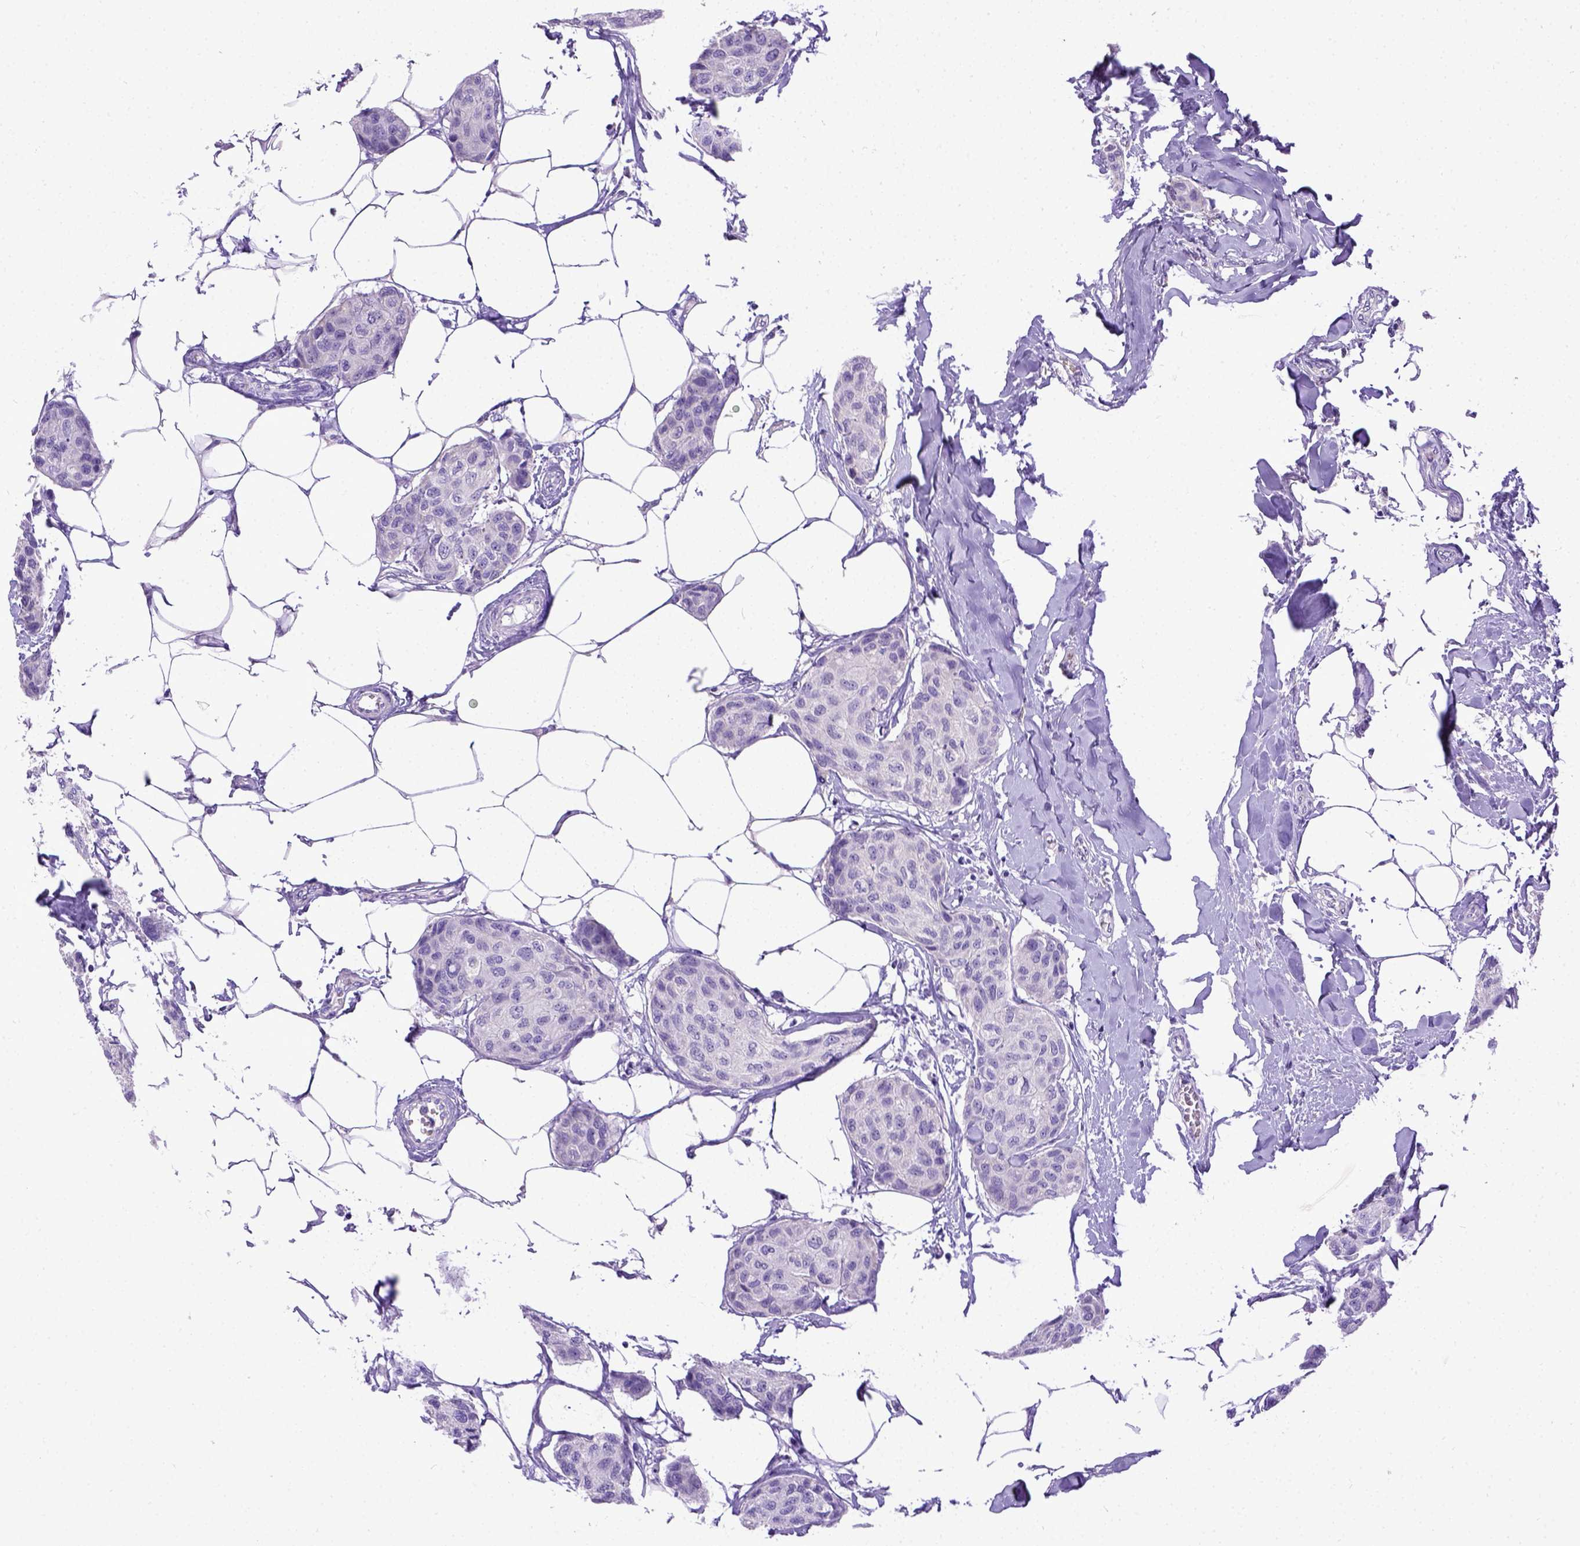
{"staining": {"intensity": "negative", "quantity": "none", "location": "none"}, "tissue": "breast cancer", "cell_type": "Tumor cells", "image_type": "cancer", "snomed": [{"axis": "morphology", "description": "Duct carcinoma"}, {"axis": "topography", "description": "Breast"}], "caption": "A high-resolution photomicrograph shows immunohistochemistry staining of breast cancer (invasive ductal carcinoma), which demonstrates no significant staining in tumor cells.", "gene": "SPEF1", "patient": {"sex": "female", "age": 80}}